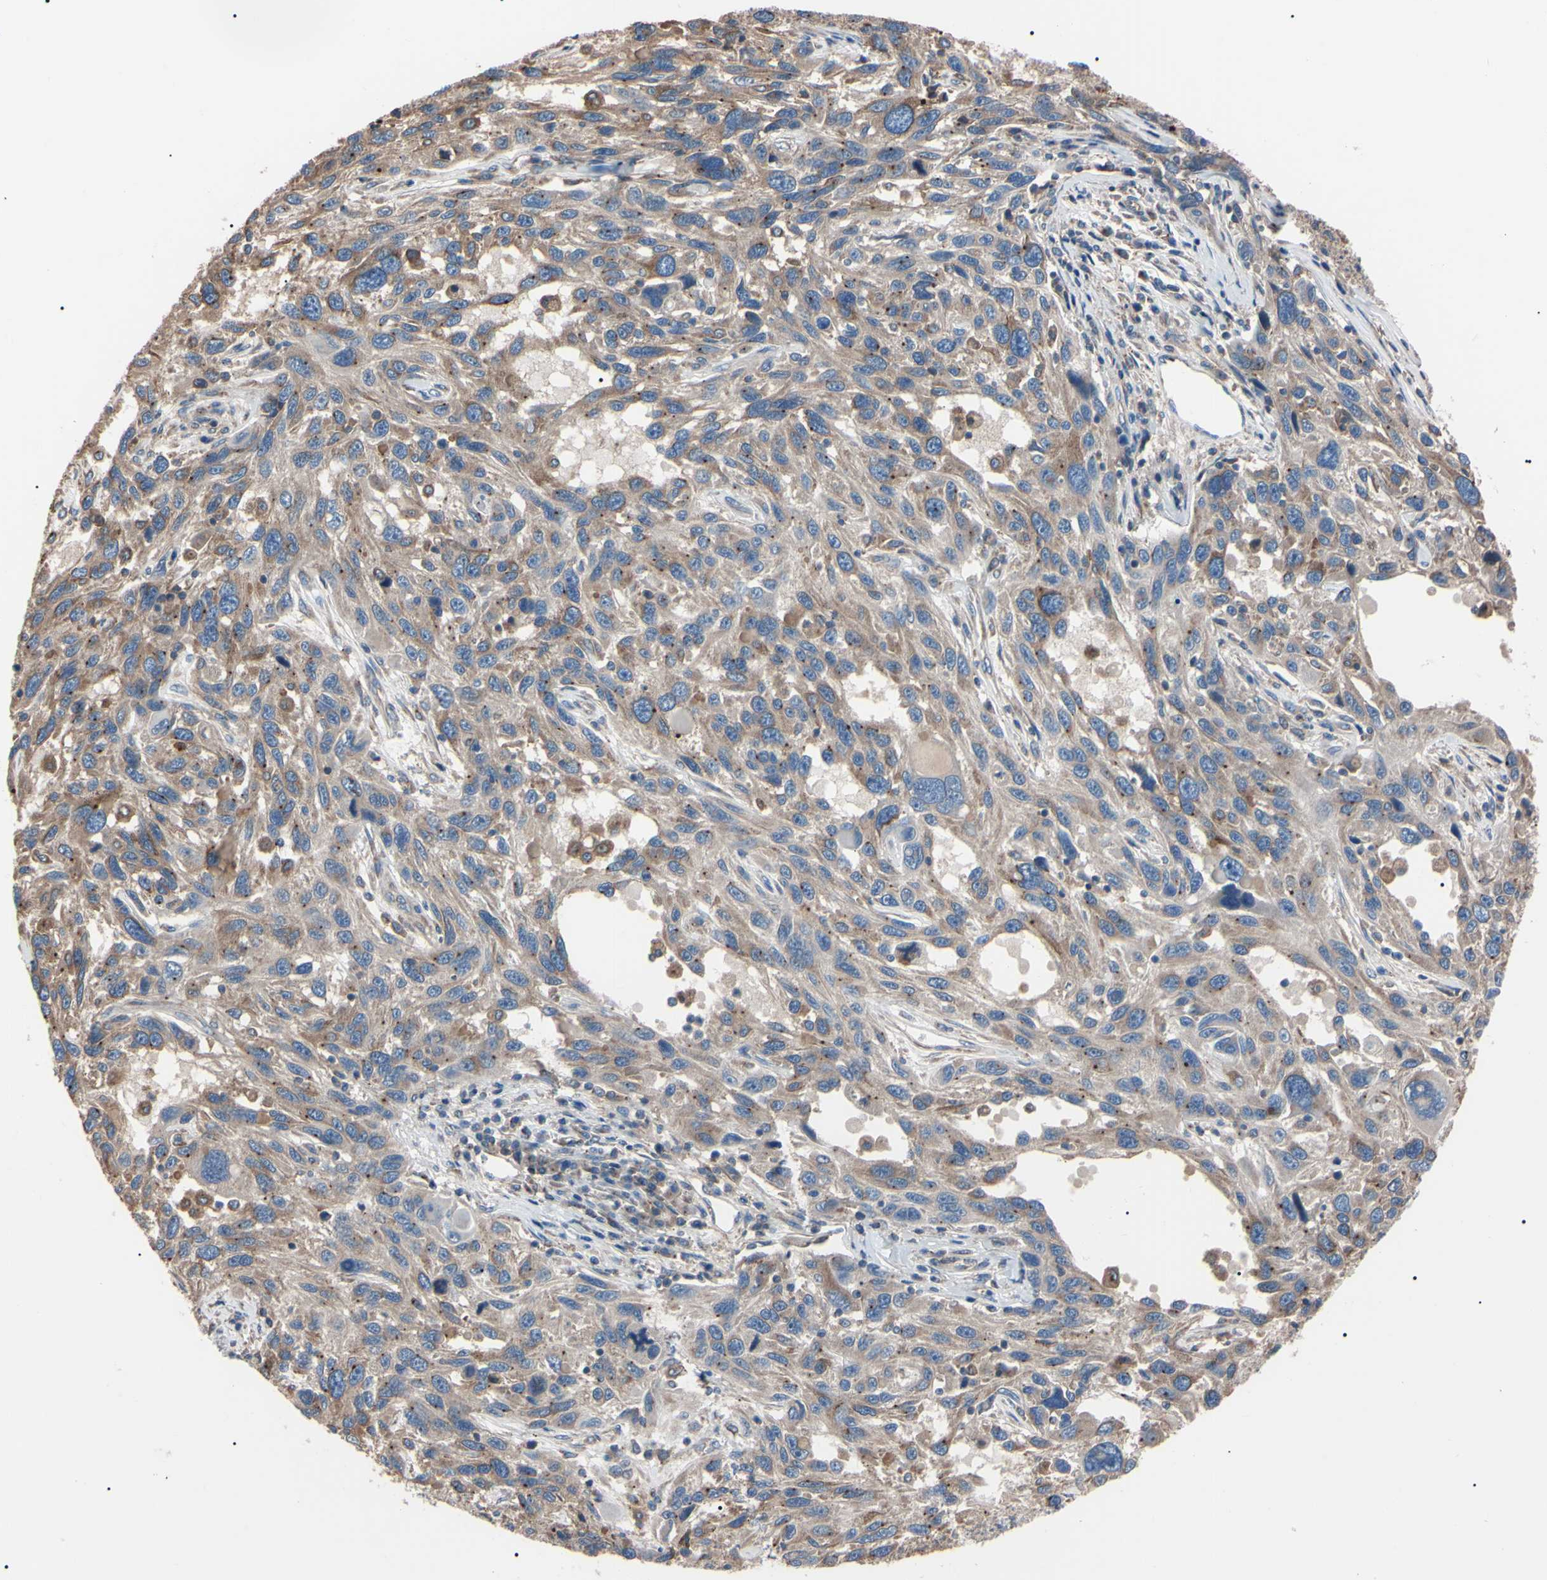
{"staining": {"intensity": "weak", "quantity": ">75%", "location": "cytoplasmic/membranous"}, "tissue": "melanoma", "cell_type": "Tumor cells", "image_type": "cancer", "snomed": [{"axis": "morphology", "description": "Malignant melanoma, NOS"}, {"axis": "topography", "description": "Skin"}], "caption": "This image demonstrates malignant melanoma stained with IHC to label a protein in brown. The cytoplasmic/membranous of tumor cells show weak positivity for the protein. Nuclei are counter-stained blue.", "gene": "PRKACA", "patient": {"sex": "male", "age": 53}}